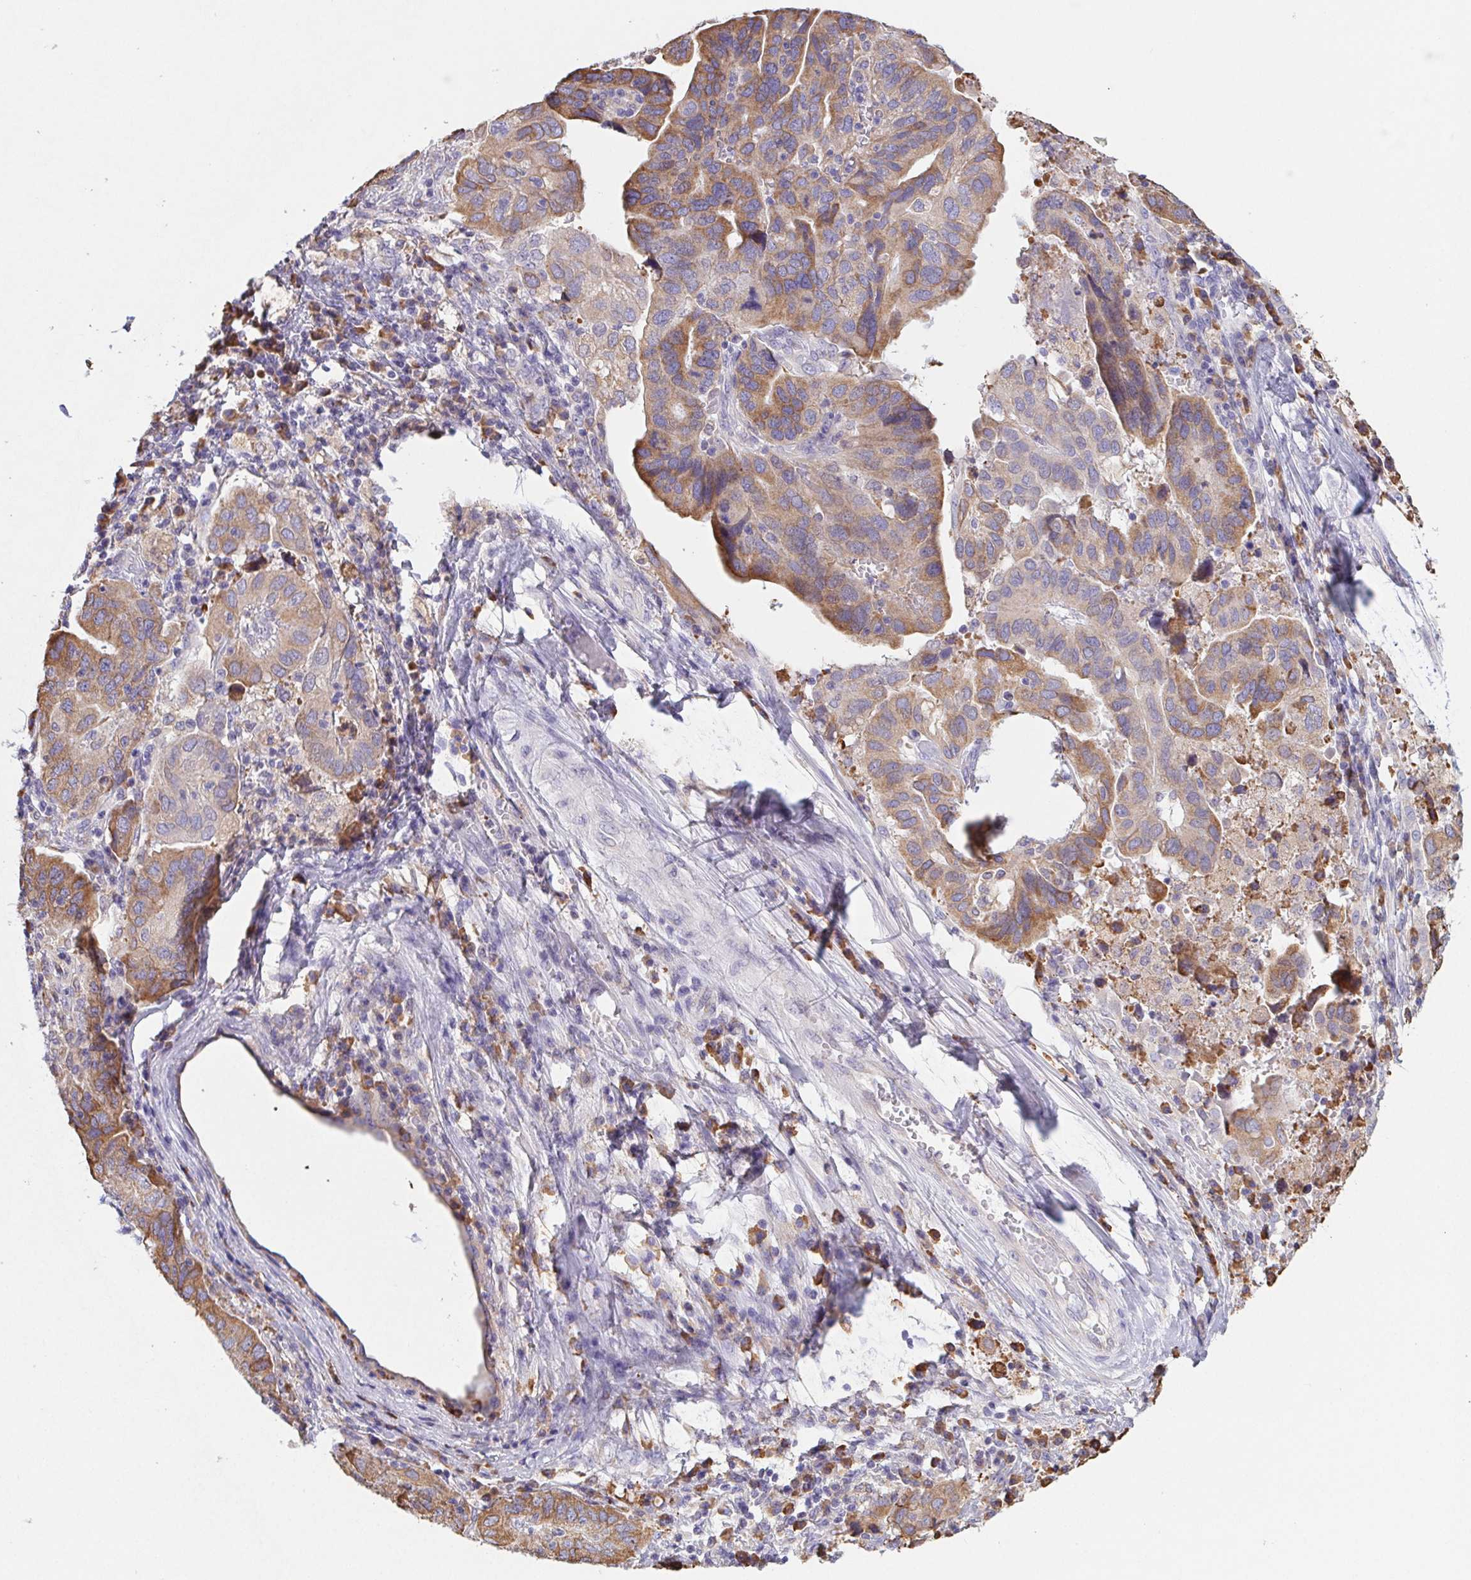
{"staining": {"intensity": "moderate", "quantity": ">75%", "location": "cytoplasmic/membranous"}, "tissue": "ovarian cancer", "cell_type": "Tumor cells", "image_type": "cancer", "snomed": [{"axis": "morphology", "description": "Cystadenocarcinoma, serous, NOS"}, {"axis": "topography", "description": "Ovary"}], "caption": "This histopathology image demonstrates ovarian cancer stained with immunohistochemistry to label a protein in brown. The cytoplasmic/membranous of tumor cells show moderate positivity for the protein. Nuclei are counter-stained blue.", "gene": "ADAM8", "patient": {"sex": "female", "age": 79}}